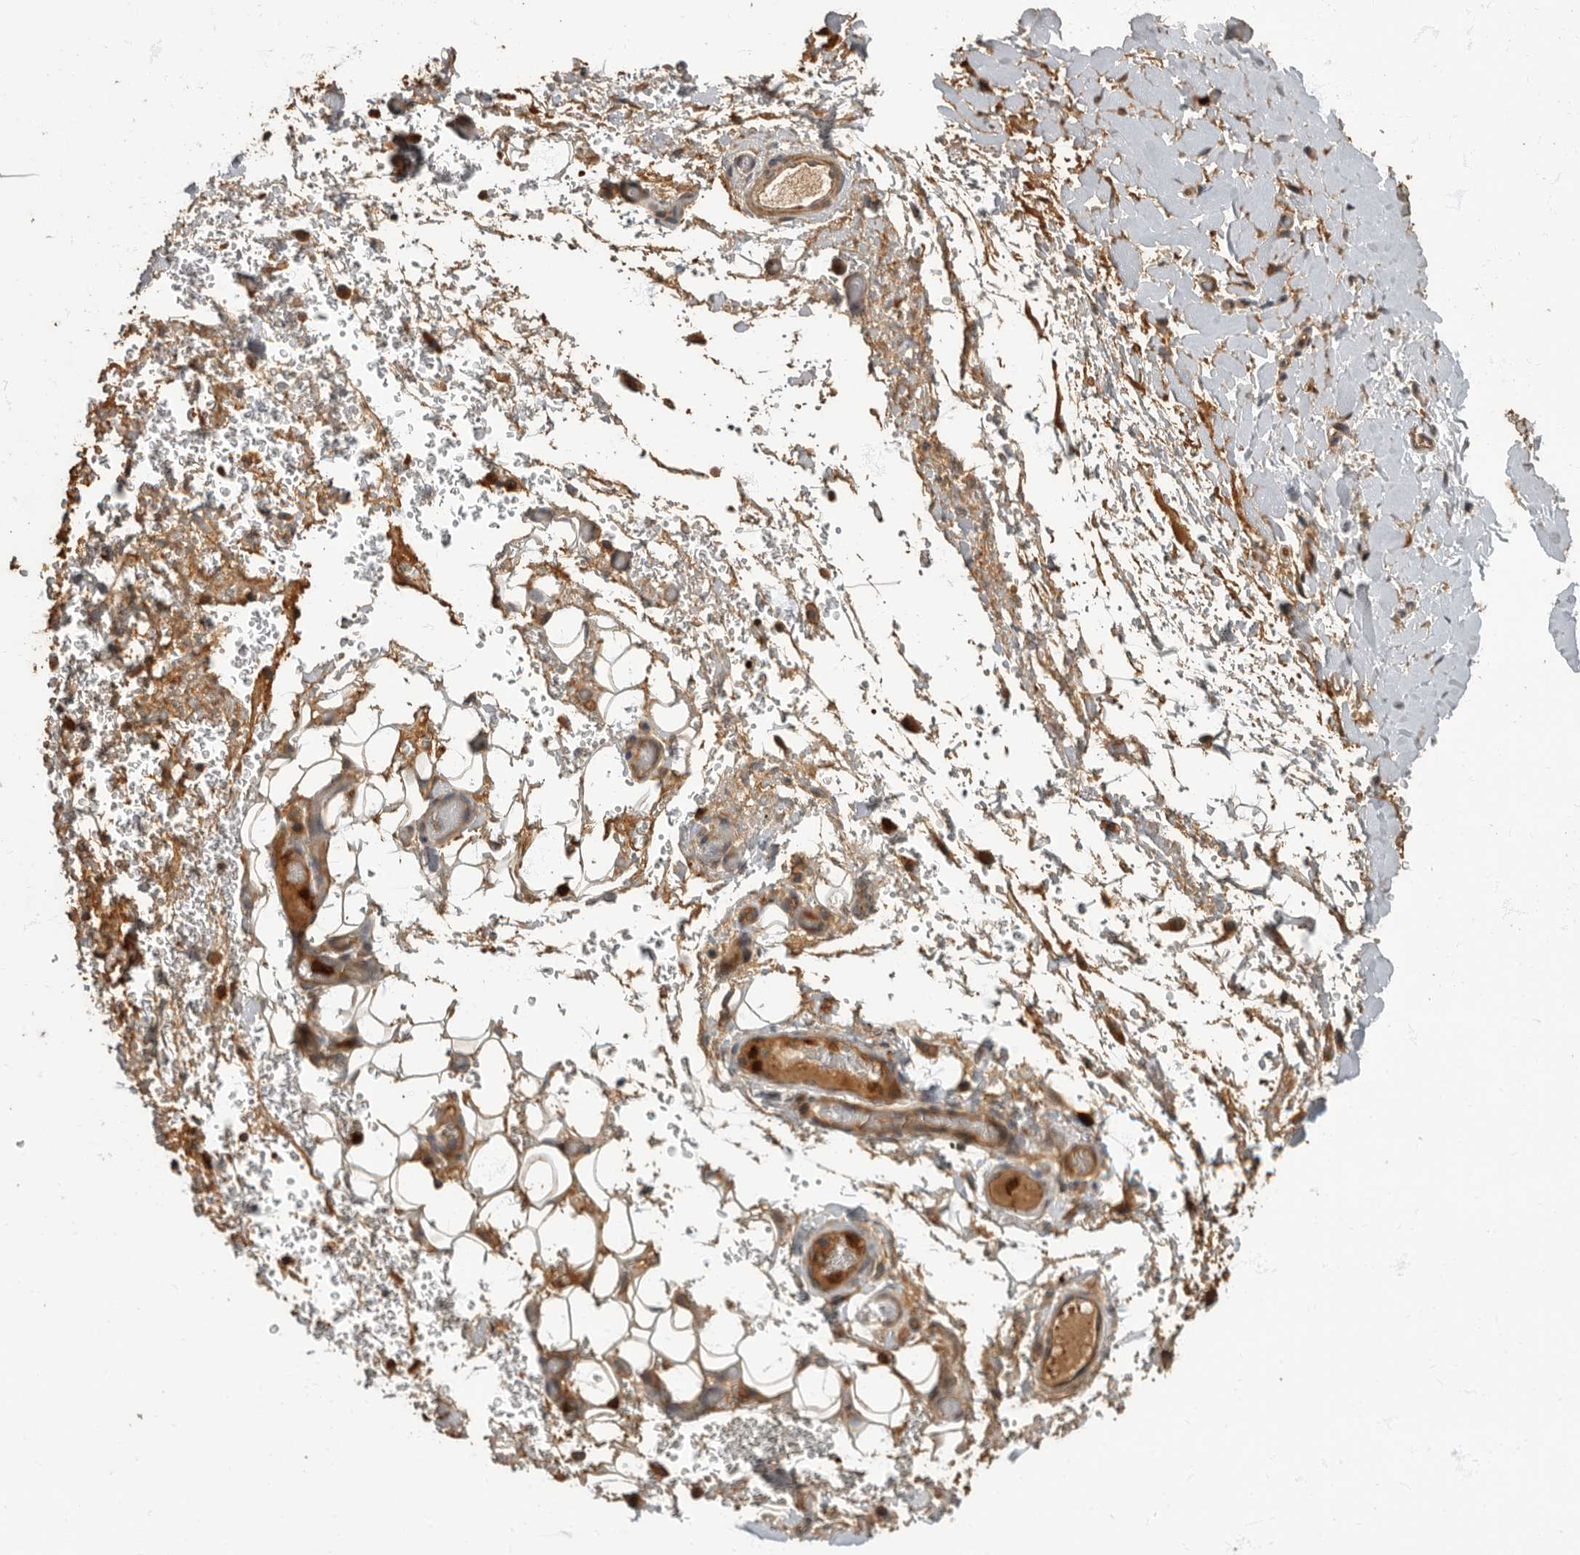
{"staining": {"intensity": "negative", "quantity": "none", "location": "none"}, "tissue": "adipose tissue", "cell_type": "Adipocytes", "image_type": "normal", "snomed": [{"axis": "morphology", "description": "Normal tissue, NOS"}, {"axis": "morphology", "description": "Adenocarcinoma, NOS"}, {"axis": "topography", "description": "Esophagus"}], "caption": "Unremarkable adipose tissue was stained to show a protein in brown. There is no significant staining in adipocytes.", "gene": "DAAM1", "patient": {"sex": "male", "age": 62}}